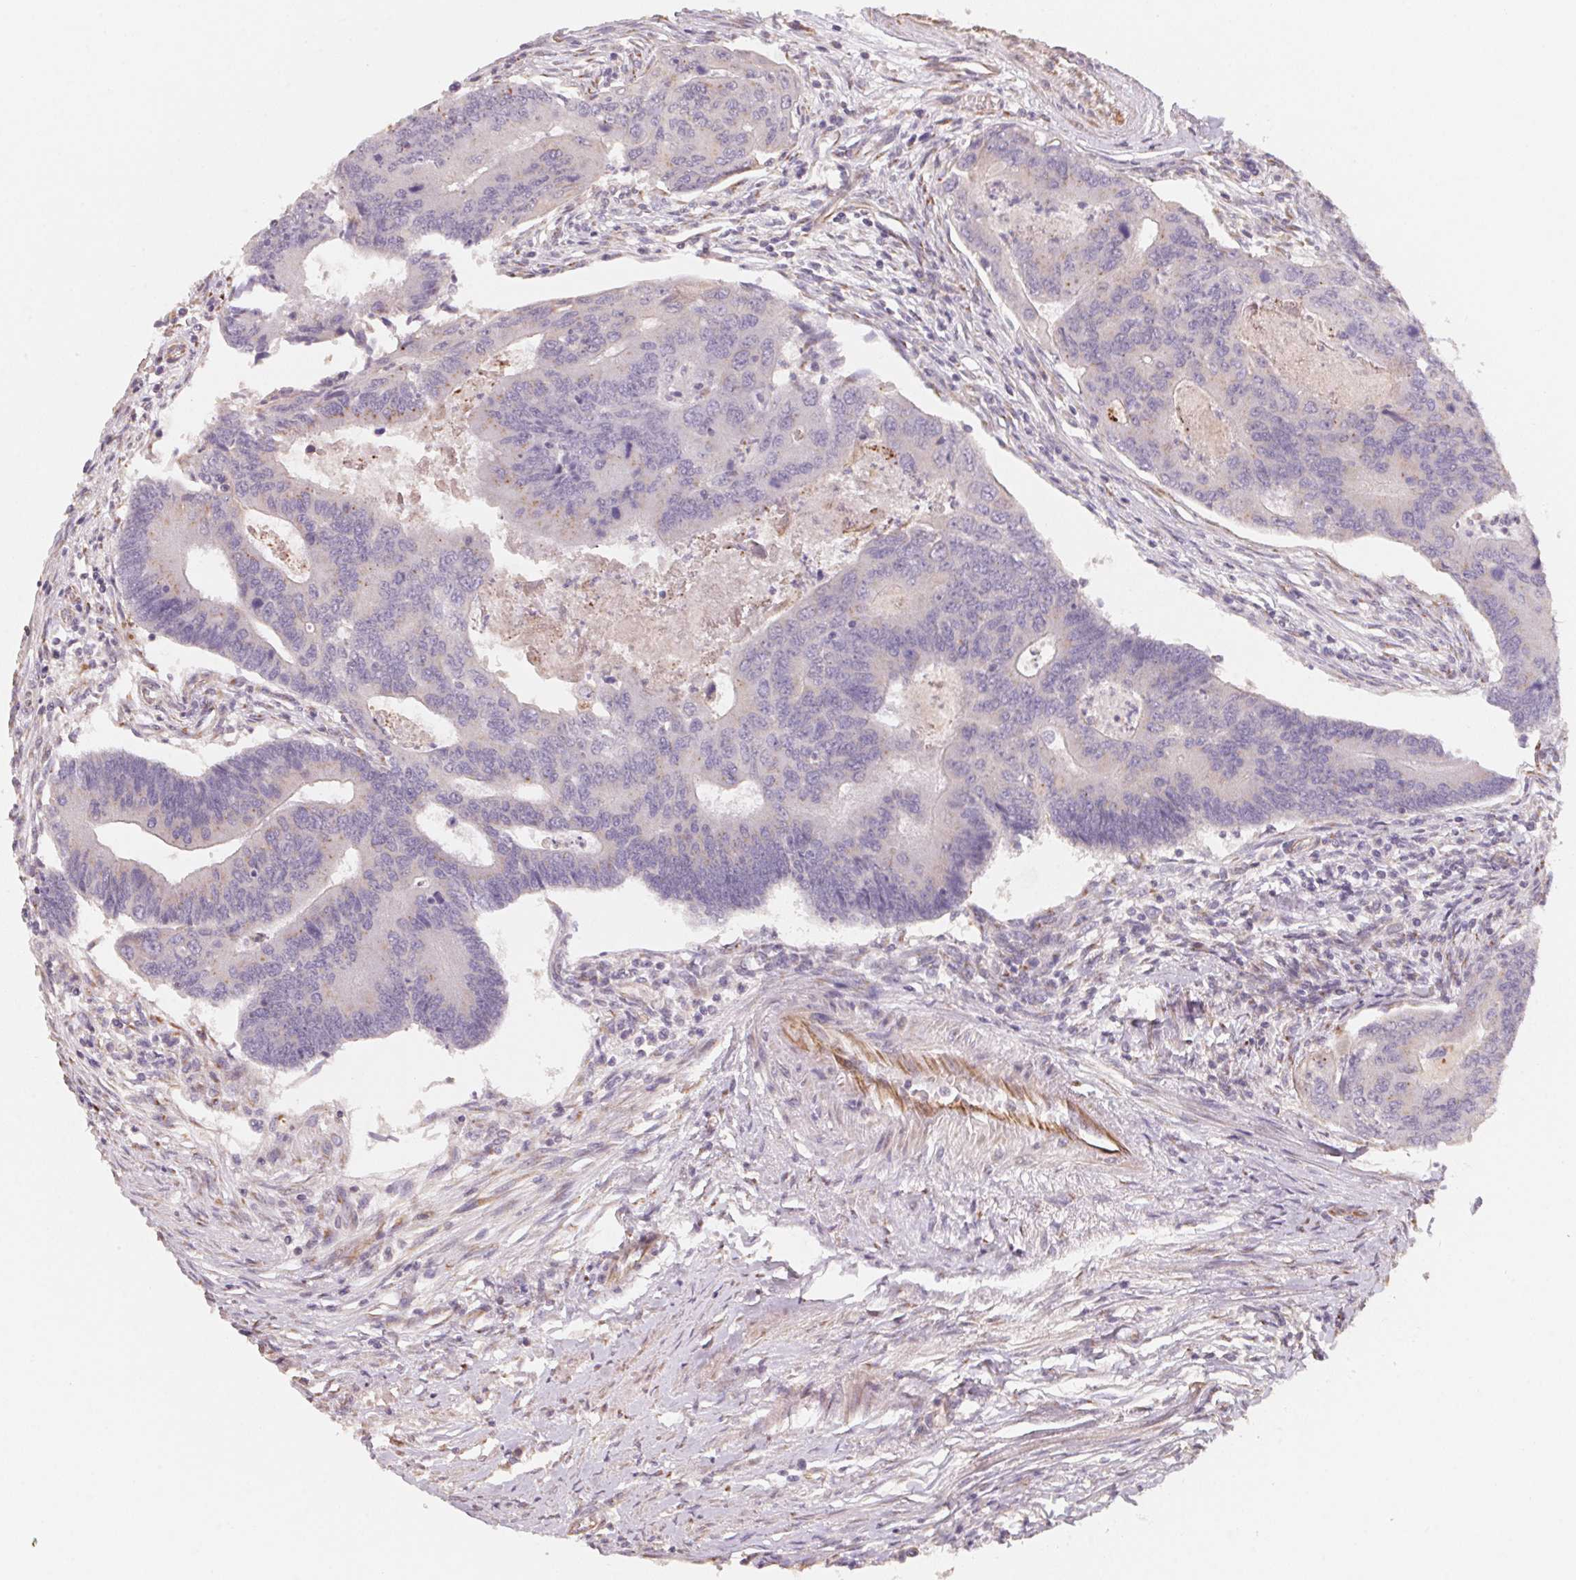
{"staining": {"intensity": "negative", "quantity": "none", "location": "none"}, "tissue": "colorectal cancer", "cell_type": "Tumor cells", "image_type": "cancer", "snomed": [{"axis": "morphology", "description": "Adenocarcinoma, NOS"}, {"axis": "topography", "description": "Colon"}], "caption": "Immunohistochemical staining of adenocarcinoma (colorectal) shows no significant staining in tumor cells.", "gene": "TSPAN12", "patient": {"sex": "female", "age": 67}}